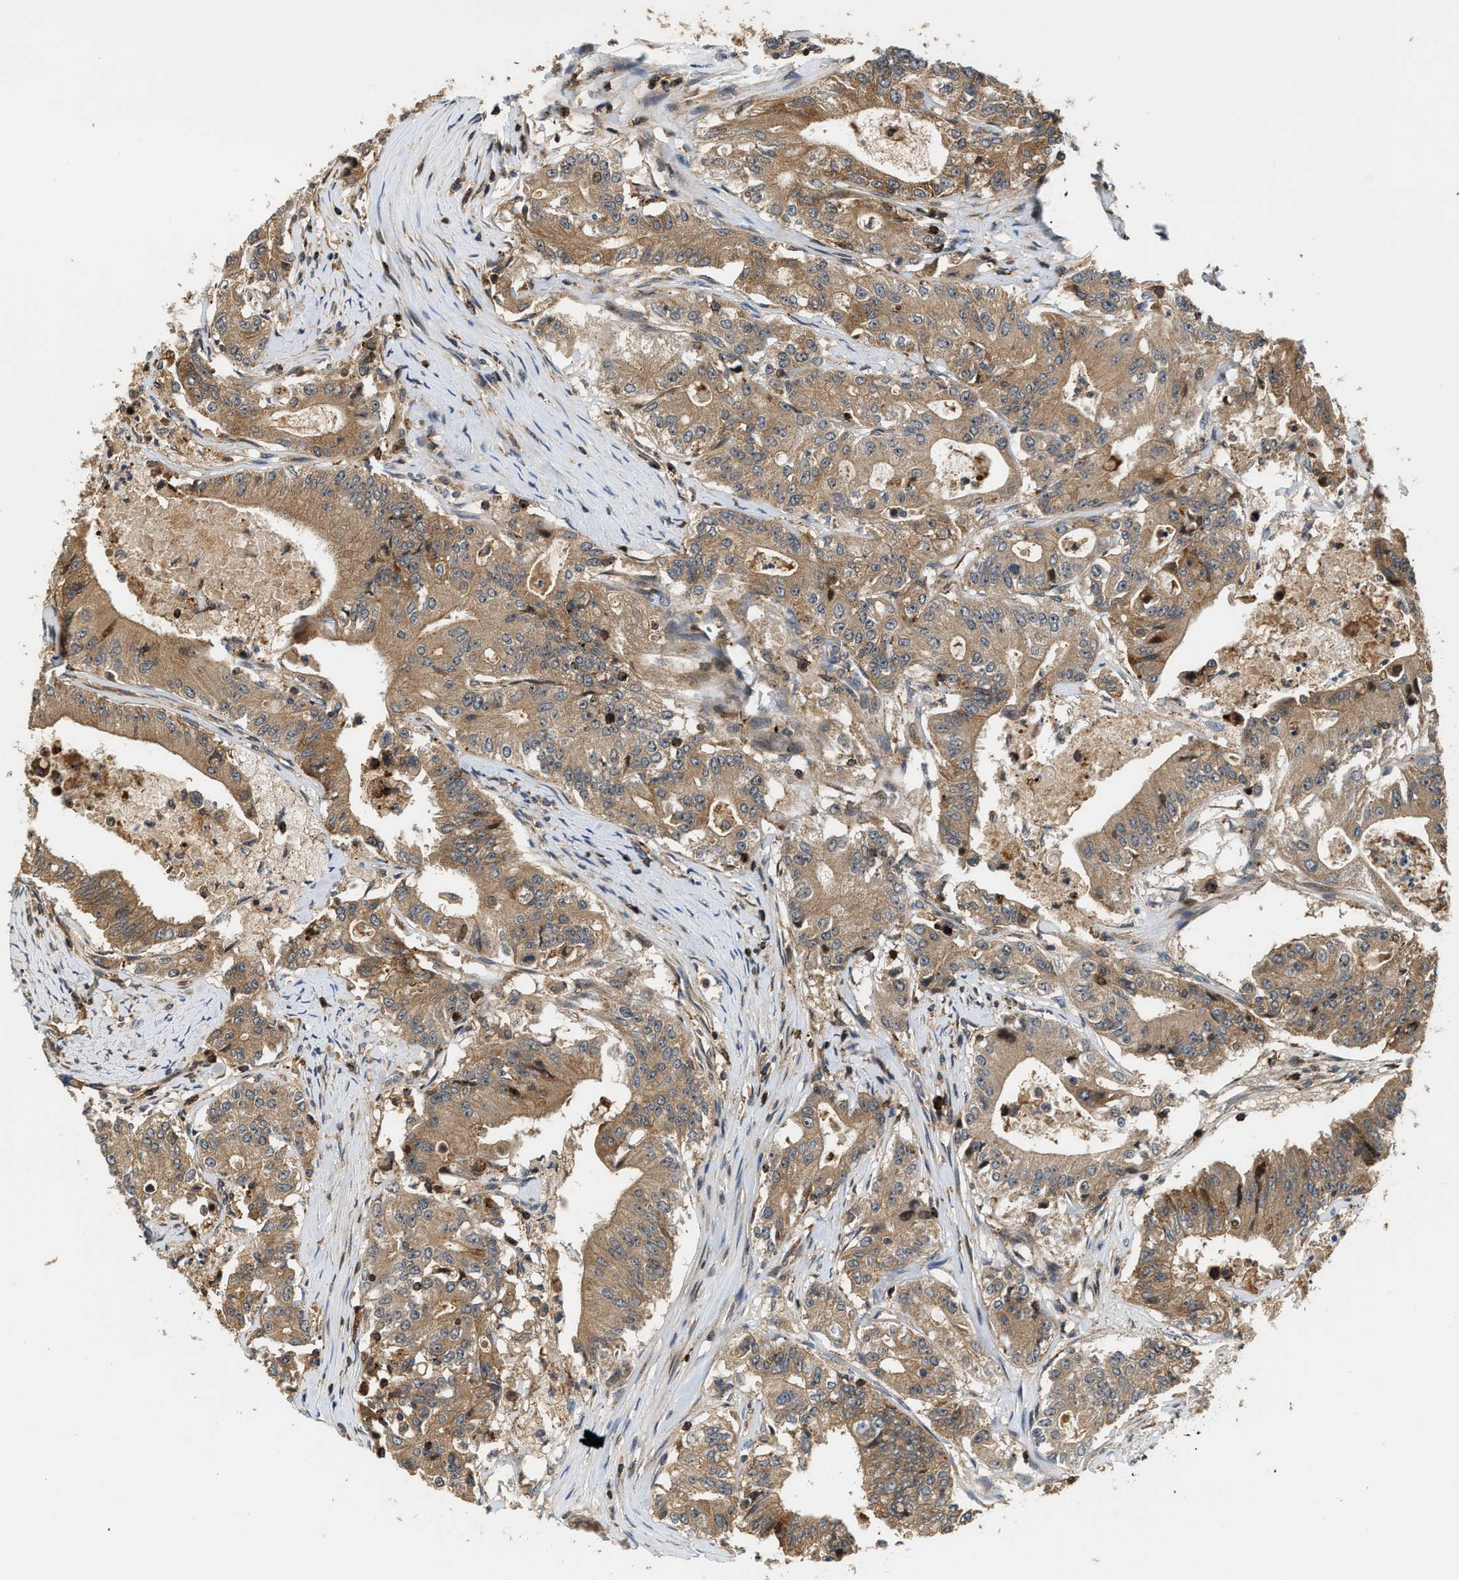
{"staining": {"intensity": "moderate", "quantity": ">75%", "location": "cytoplasmic/membranous"}, "tissue": "colorectal cancer", "cell_type": "Tumor cells", "image_type": "cancer", "snomed": [{"axis": "morphology", "description": "Adenocarcinoma, NOS"}, {"axis": "topography", "description": "Colon"}], "caption": "A brown stain shows moderate cytoplasmic/membranous positivity of a protein in human colorectal cancer (adenocarcinoma) tumor cells. (IHC, brightfield microscopy, high magnification).", "gene": "SNX5", "patient": {"sex": "female", "age": 77}}